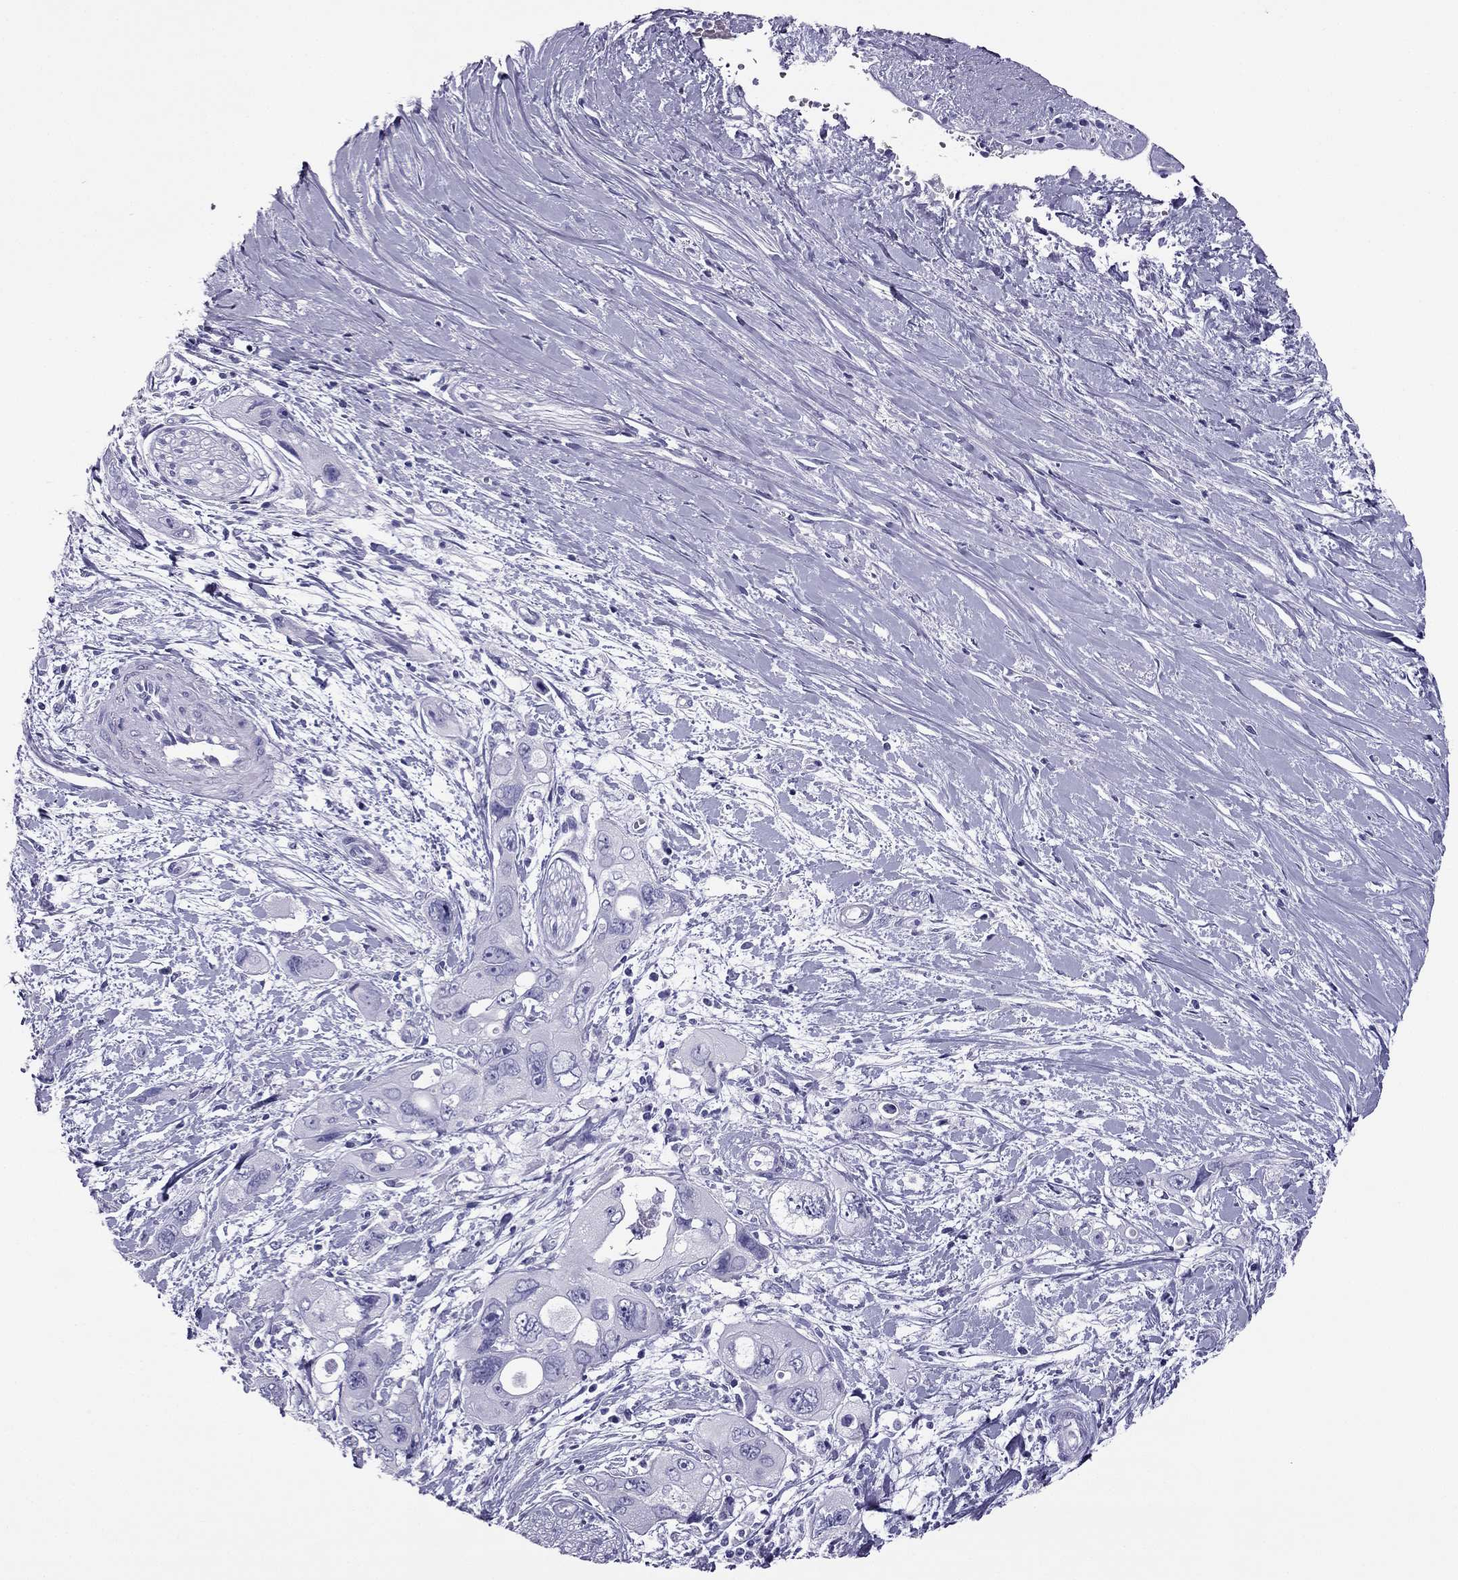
{"staining": {"intensity": "negative", "quantity": "none", "location": "none"}, "tissue": "pancreatic cancer", "cell_type": "Tumor cells", "image_type": "cancer", "snomed": [{"axis": "morphology", "description": "Adenocarcinoma, NOS"}, {"axis": "topography", "description": "Pancreas"}], "caption": "DAB immunohistochemical staining of adenocarcinoma (pancreatic) shows no significant expression in tumor cells. (IHC, brightfield microscopy, high magnification).", "gene": "PDE6A", "patient": {"sex": "male", "age": 47}}